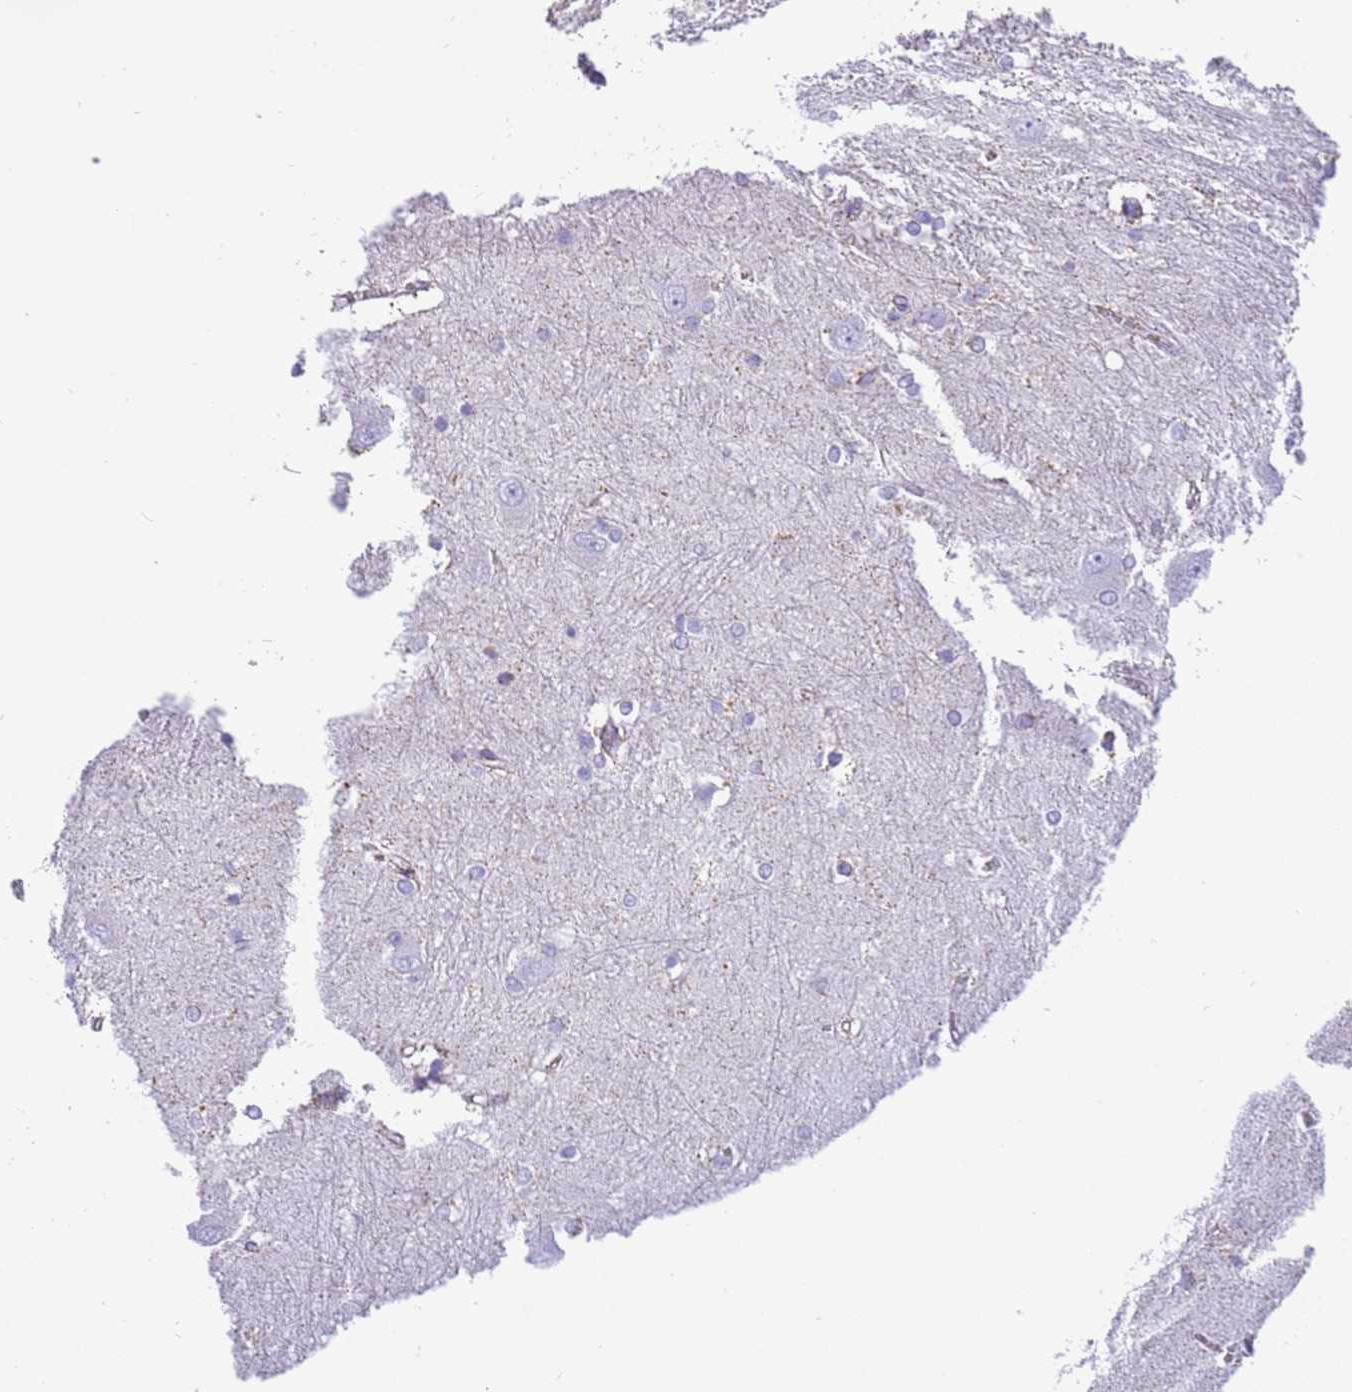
{"staining": {"intensity": "negative", "quantity": "none", "location": "none"}, "tissue": "caudate", "cell_type": "Glial cells", "image_type": "normal", "snomed": [{"axis": "morphology", "description": "Normal tissue, NOS"}, {"axis": "topography", "description": "Lateral ventricle wall"}], "caption": "An immunohistochemistry (IHC) image of benign caudate is shown. There is no staining in glial cells of caudate.", "gene": "SUCLG2", "patient": {"sex": "male", "age": 37}}